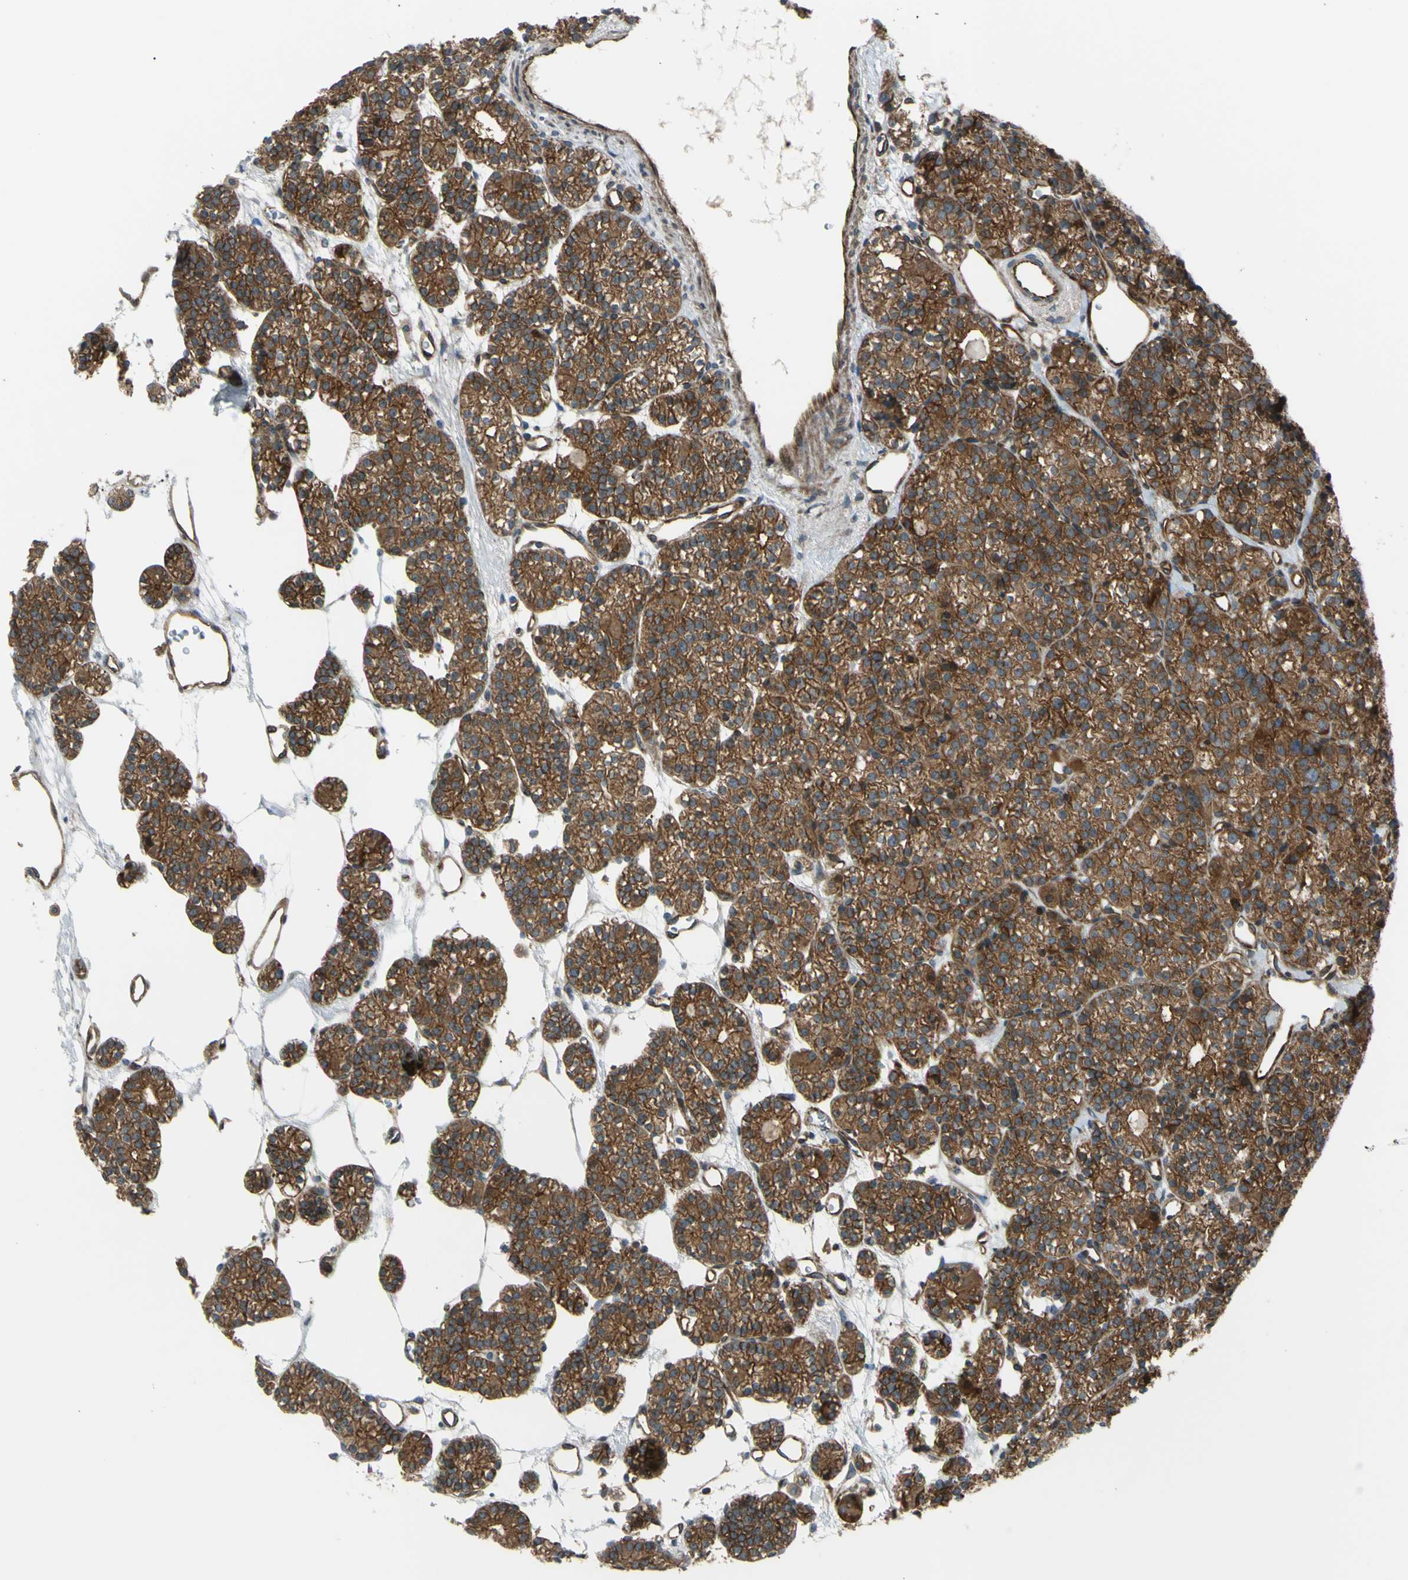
{"staining": {"intensity": "moderate", "quantity": ">75%", "location": "cytoplasmic/membranous"}, "tissue": "parathyroid gland", "cell_type": "Glandular cells", "image_type": "normal", "snomed": [{"axis": "morphology", "description": "Normal tissue, NOS"}, {"axis": "topography", "description": "Parathyroid gland"}], "caption": "A photomicrograph of parathyroid gland stained for a protein demonstrates moderate cytoplasmic/membranous brown staining in glandular cells.", "gene": "FLII", "patient": {"sex": "female", "age": 64}}